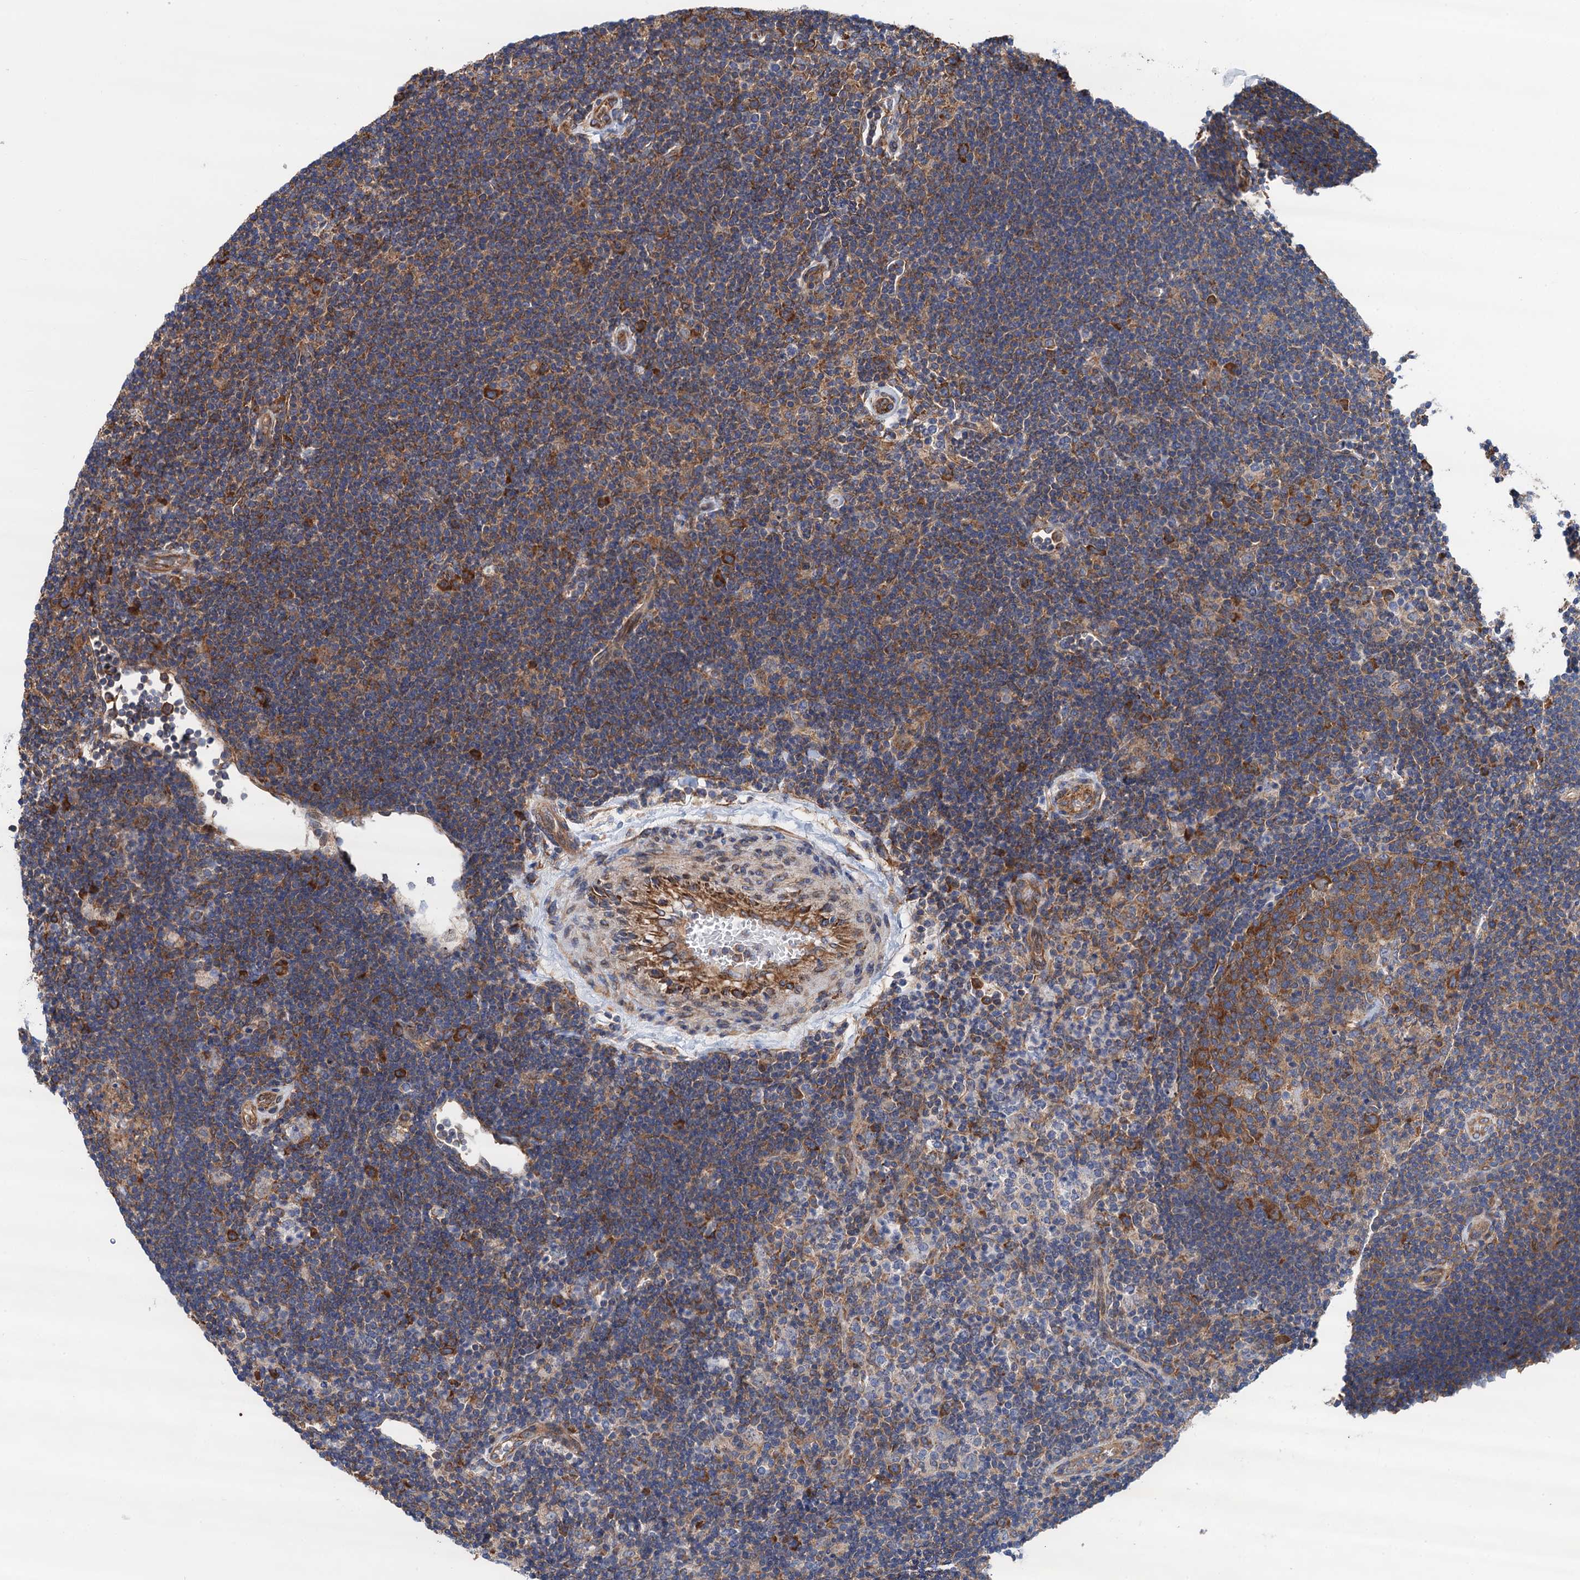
{"staining": {"intensity": "weak", "quantity": "25%-75%", "location": "cytoplasmic/membranous"}, "tissue": "lymphoma", "cell_type": "Tumor cells", "image_type": "cancer", "snomed": [{"axis": "morphology", "description": "Hodgkin's disease, NOS"}, {"axis": "topography", "description": "Lymph node"}], "caption": "Protein analysis of Hodgkin's disease tissue displays weak cytoplasmic/membranous expression in about 25%-75% of tumor cells. Using DAB (3,3'-diaminobenzidine) (brown) and hematoxylin (blue) stains, captured at high magnification using brightfield microscopy.", "gene": "SLC12A7", "patient": {"sex": "female", "age": 57}}